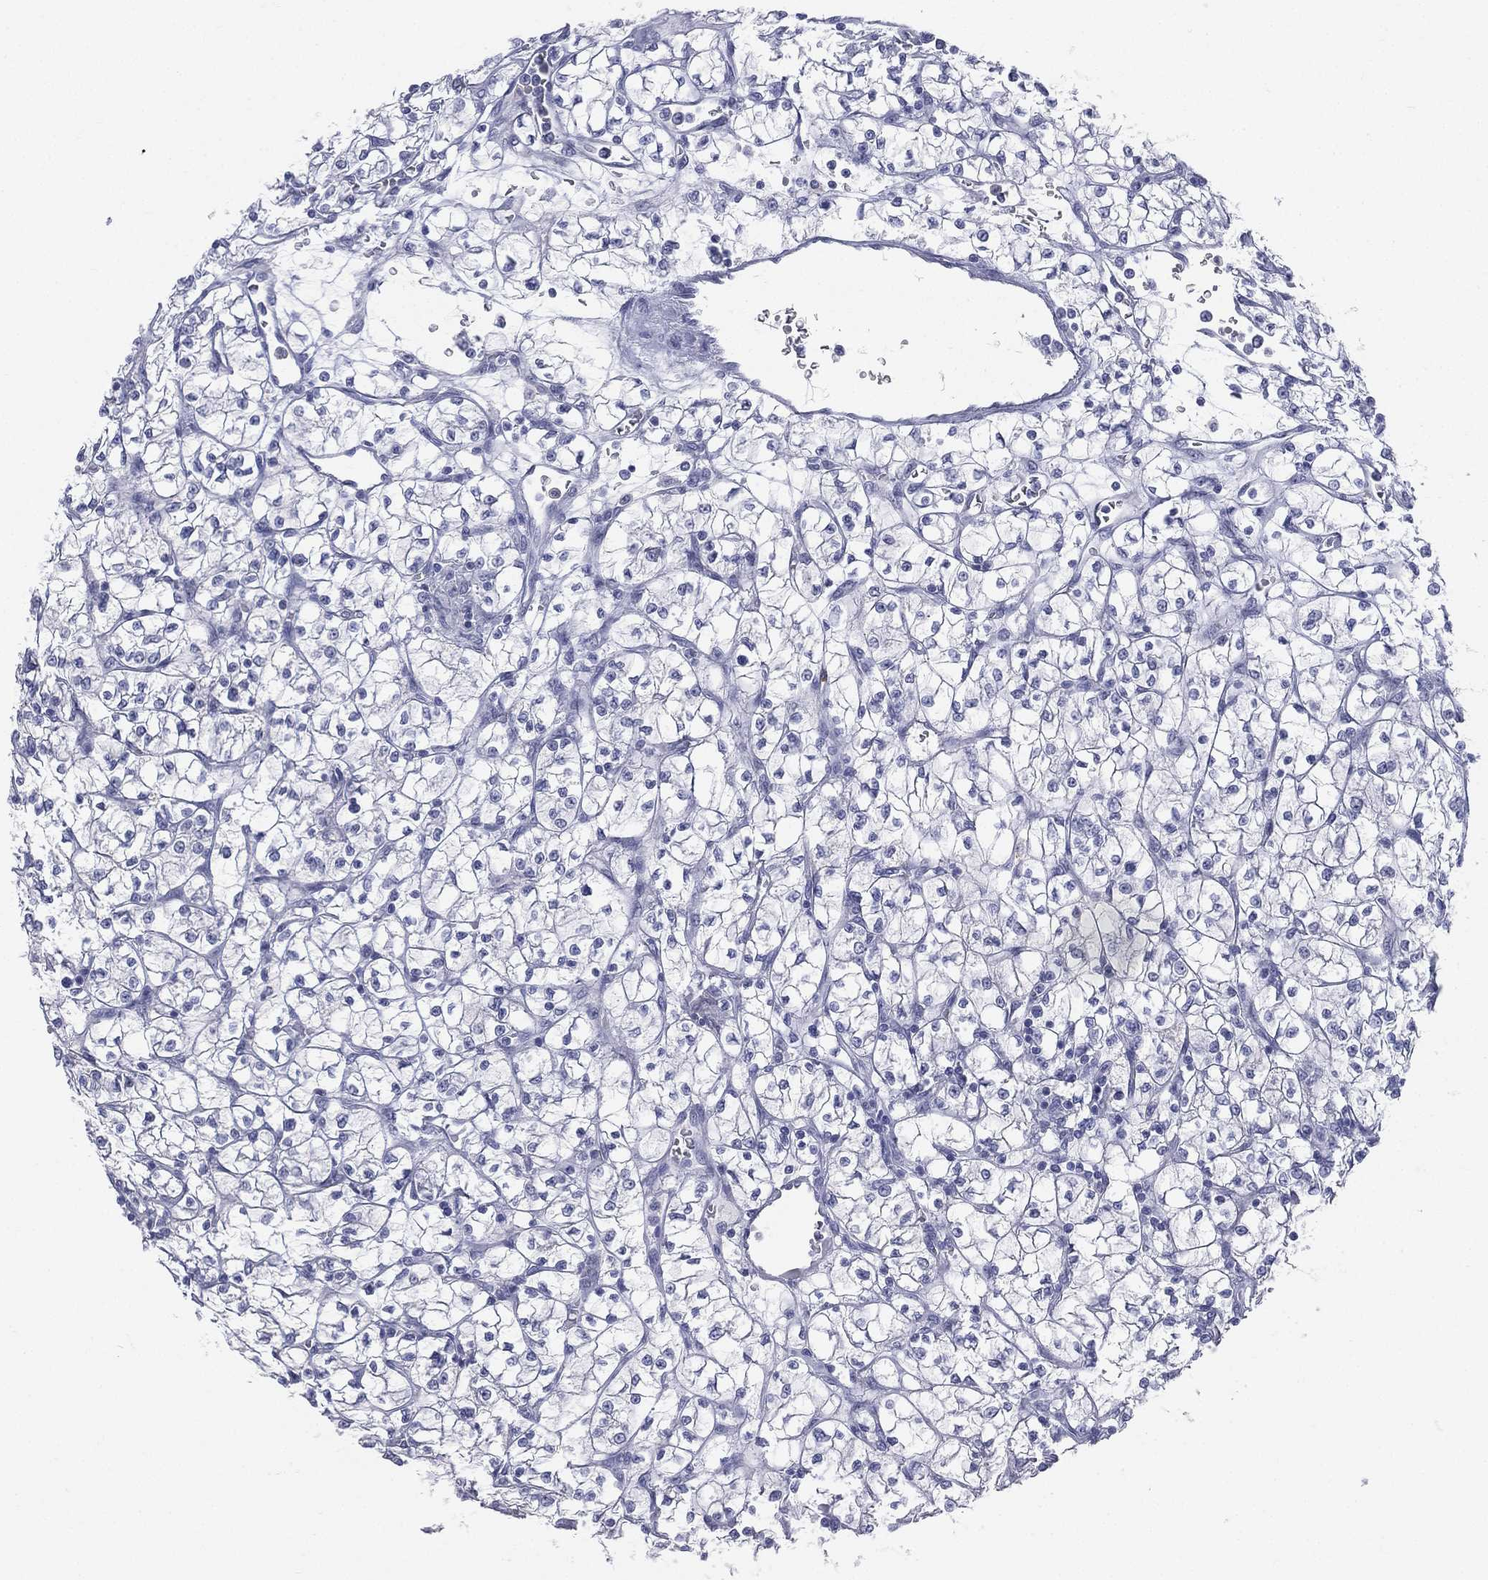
{"staining": {"intensity": "negative", "quantity": "none", "location": "none"}, "tissue": "renal cancer", "cell_type": "Tumor cells", "image_type": "cancer", "snomed": [{"axis": "morphology", "description": "Adenocarcinoma, NOS"}, {"axis": "topography", "description": "Kidney"}], "caption": "Immunohistochemistry micrograph of human renal adenocarcinoma stained for a protein (brown), which displays no staining in tumor cells. (Stains: DAB immunohistochemistry (IHC) with hematoxylin counter stain, Microscopy: brightfield microscopy at high magnification).", "gene": "CD22", "patient": {"sex": "female", "age": 64}}